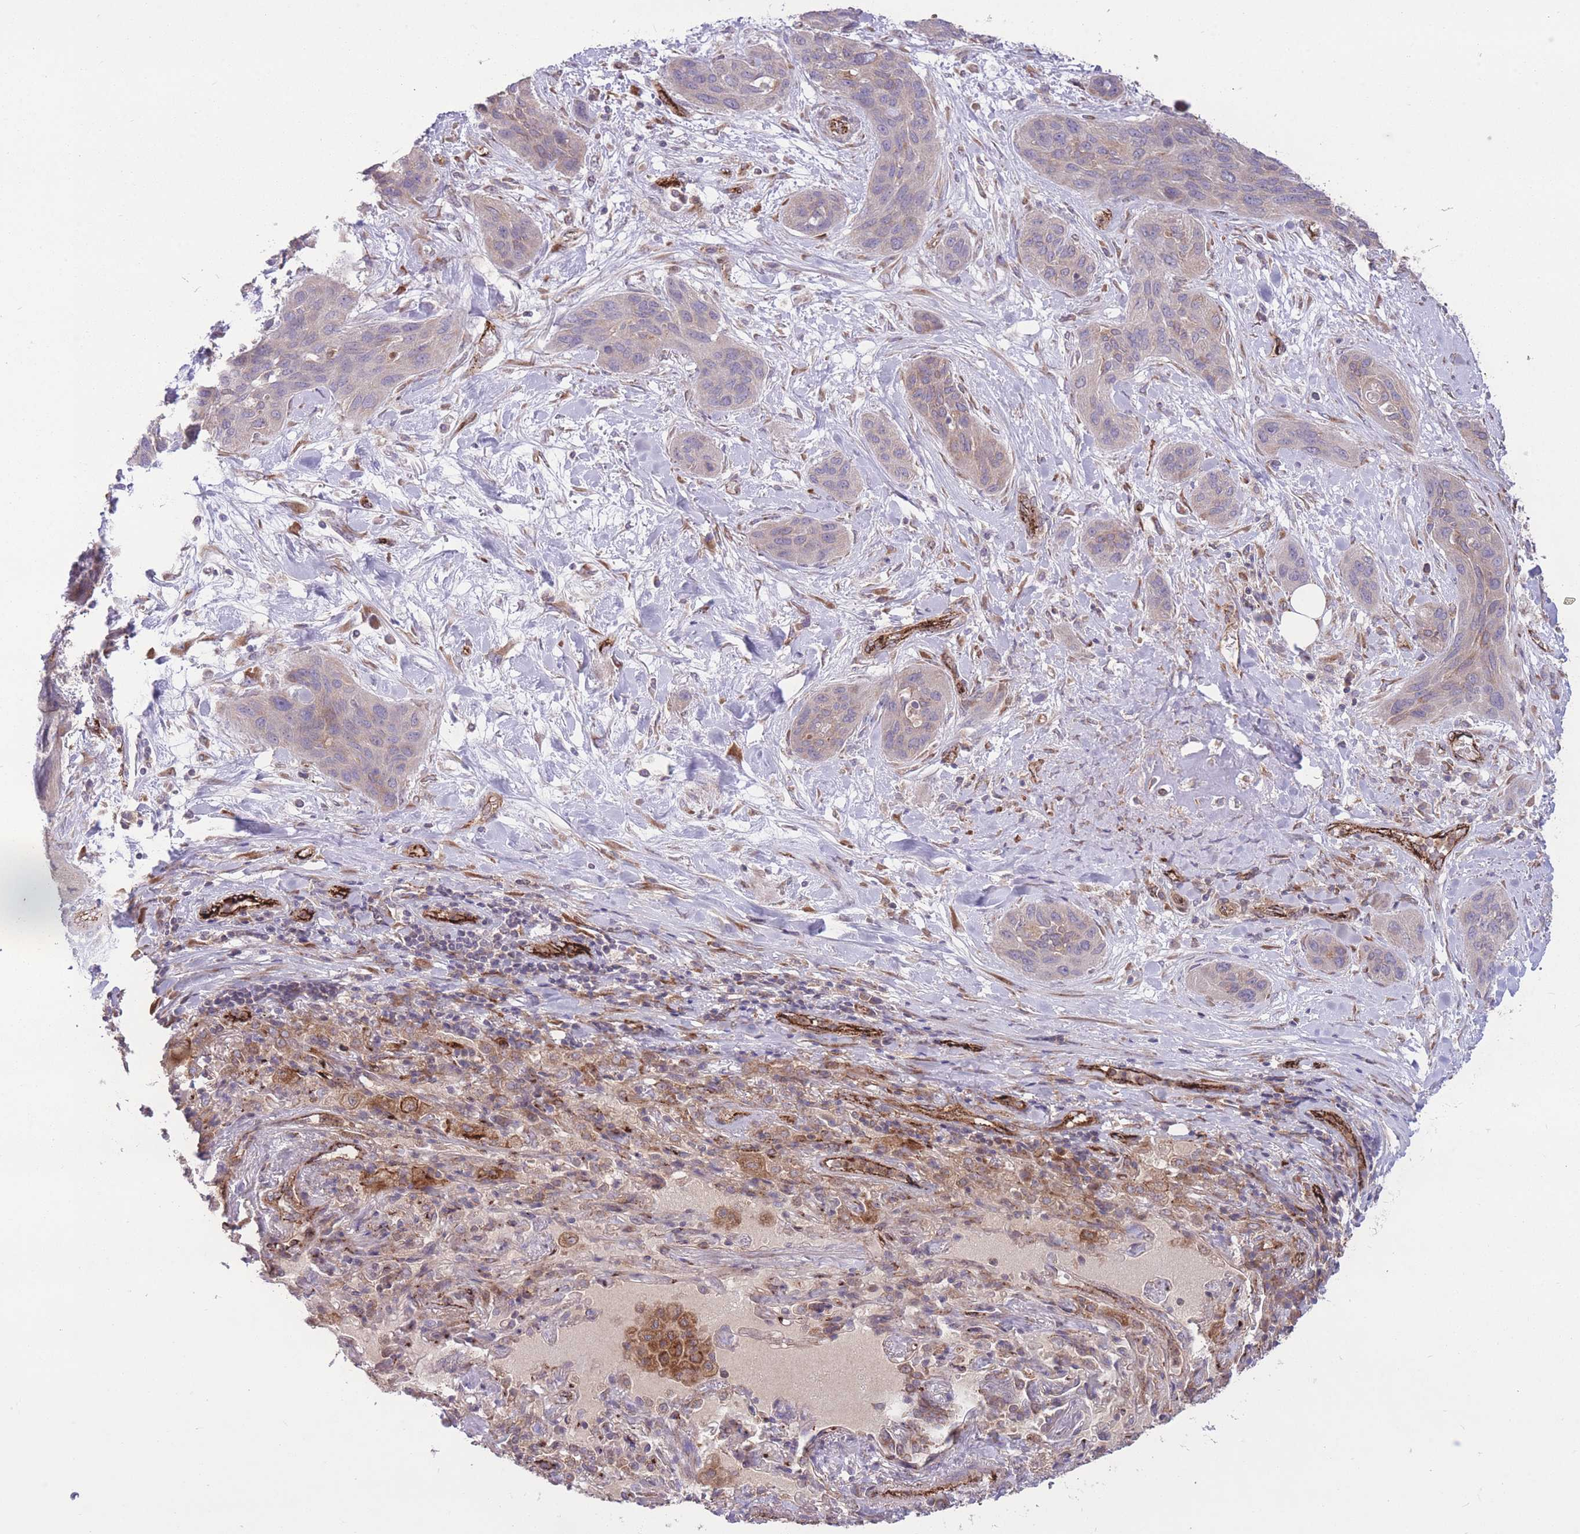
{"staining": {"intensity": "negative", "quantity": "none", "location": "none"}, "tissue": "lung cancer", "cell_type": "Tumor cells", "image_type": "cancer", "snomed": [{"axis": "morphology", "description": "Squamous cell carcinoma, NOS"}, {"axis": "topography", "description": "Lung"}], "caption": "IHC of lung cancer displays no positivity in tumor cells.", "gene": "CISH", "patient": {"sex": "female", "age": 70}}